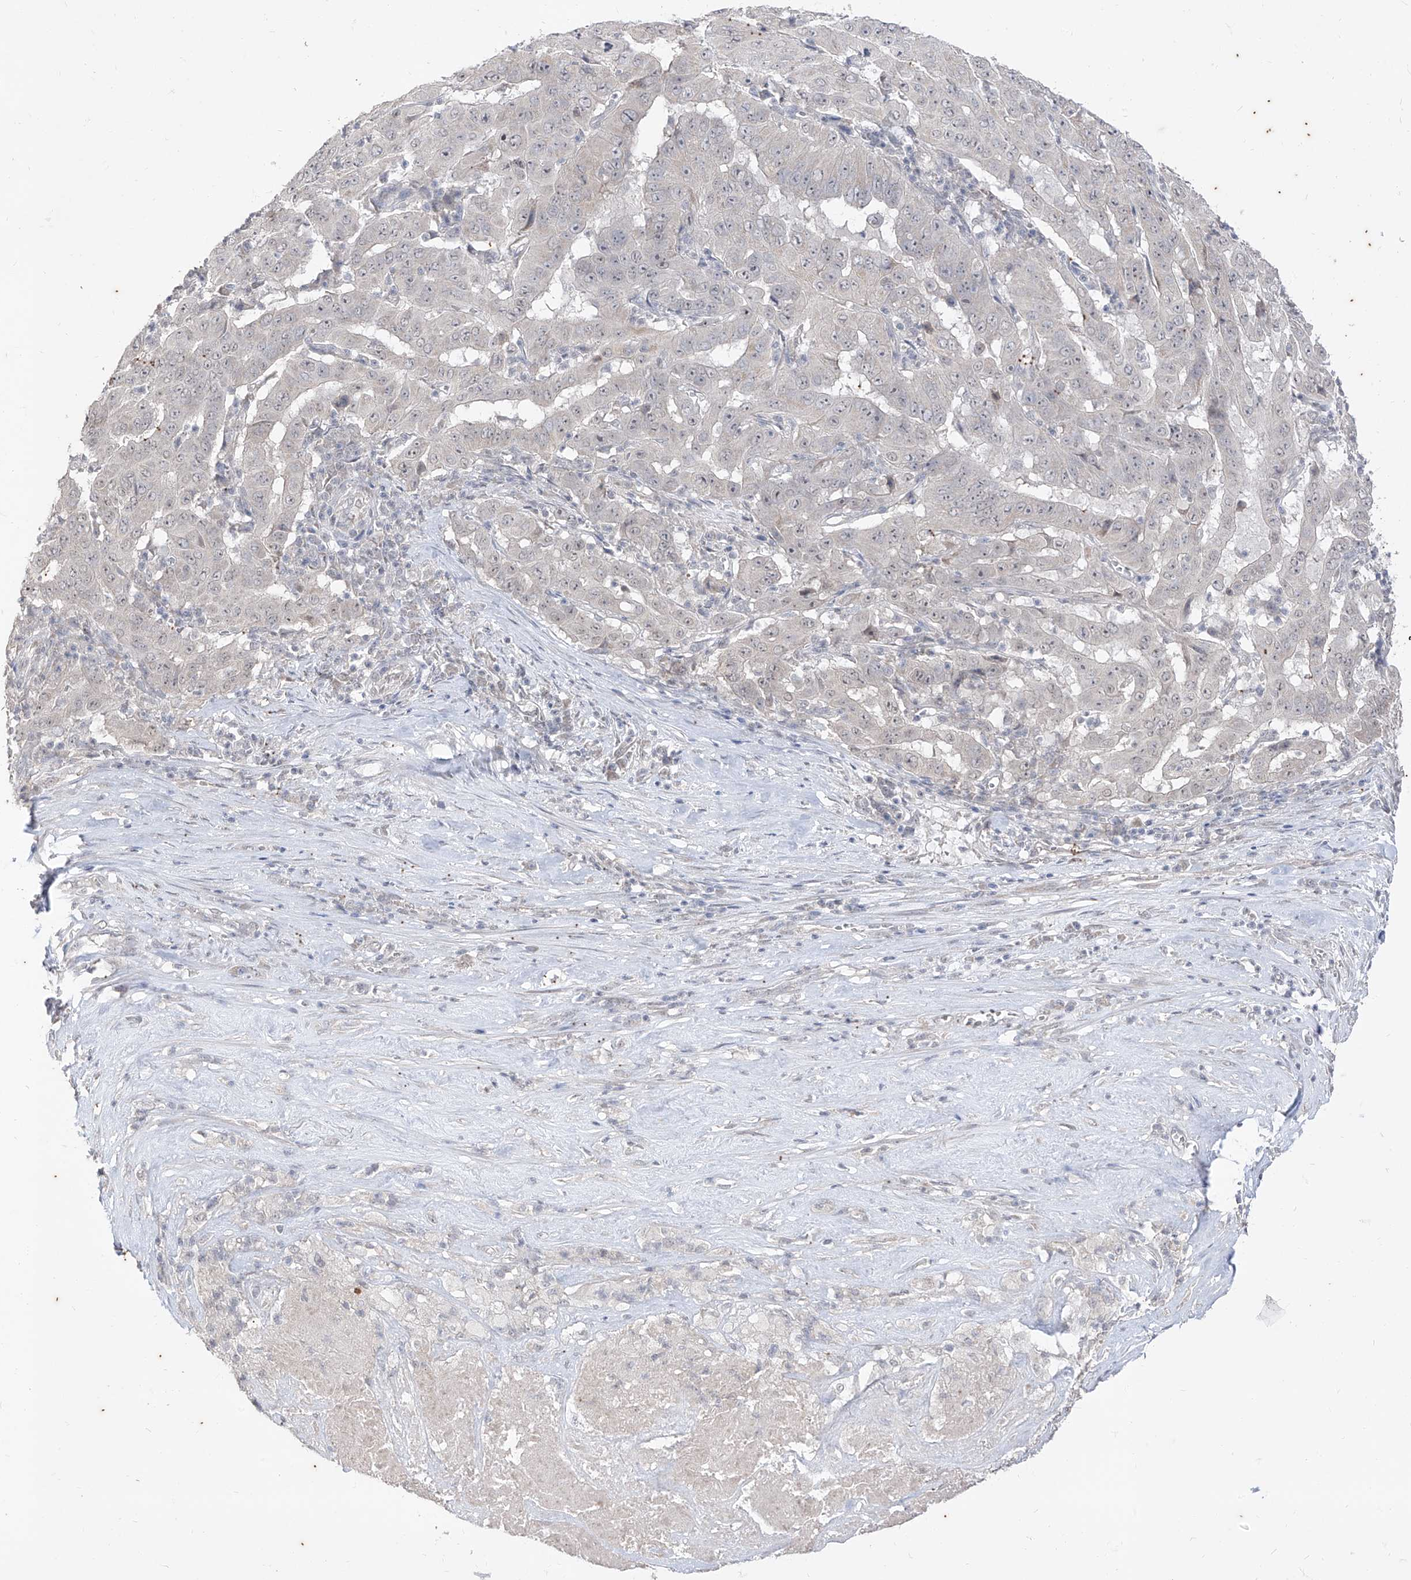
{"staining": {"intensity": "negative", "quantity": "none", "location": "none"}, "tissue": "pancreatic cancer", "cell_type": "Tumor cells", "image_type": "cancer", "snomed": [{"axis": "morphology", "description": "Adenocarcinoma, NOS"}, {"axis": "topography", "description": "Pancreas"}], "caption": "Immunohistochemical staining of human adenocarcinoma (pancreatic) reveals no significant positivity in tumor cells.", "gene": "PHF20L1", "patient": {"sex": "male", "age": 63}}